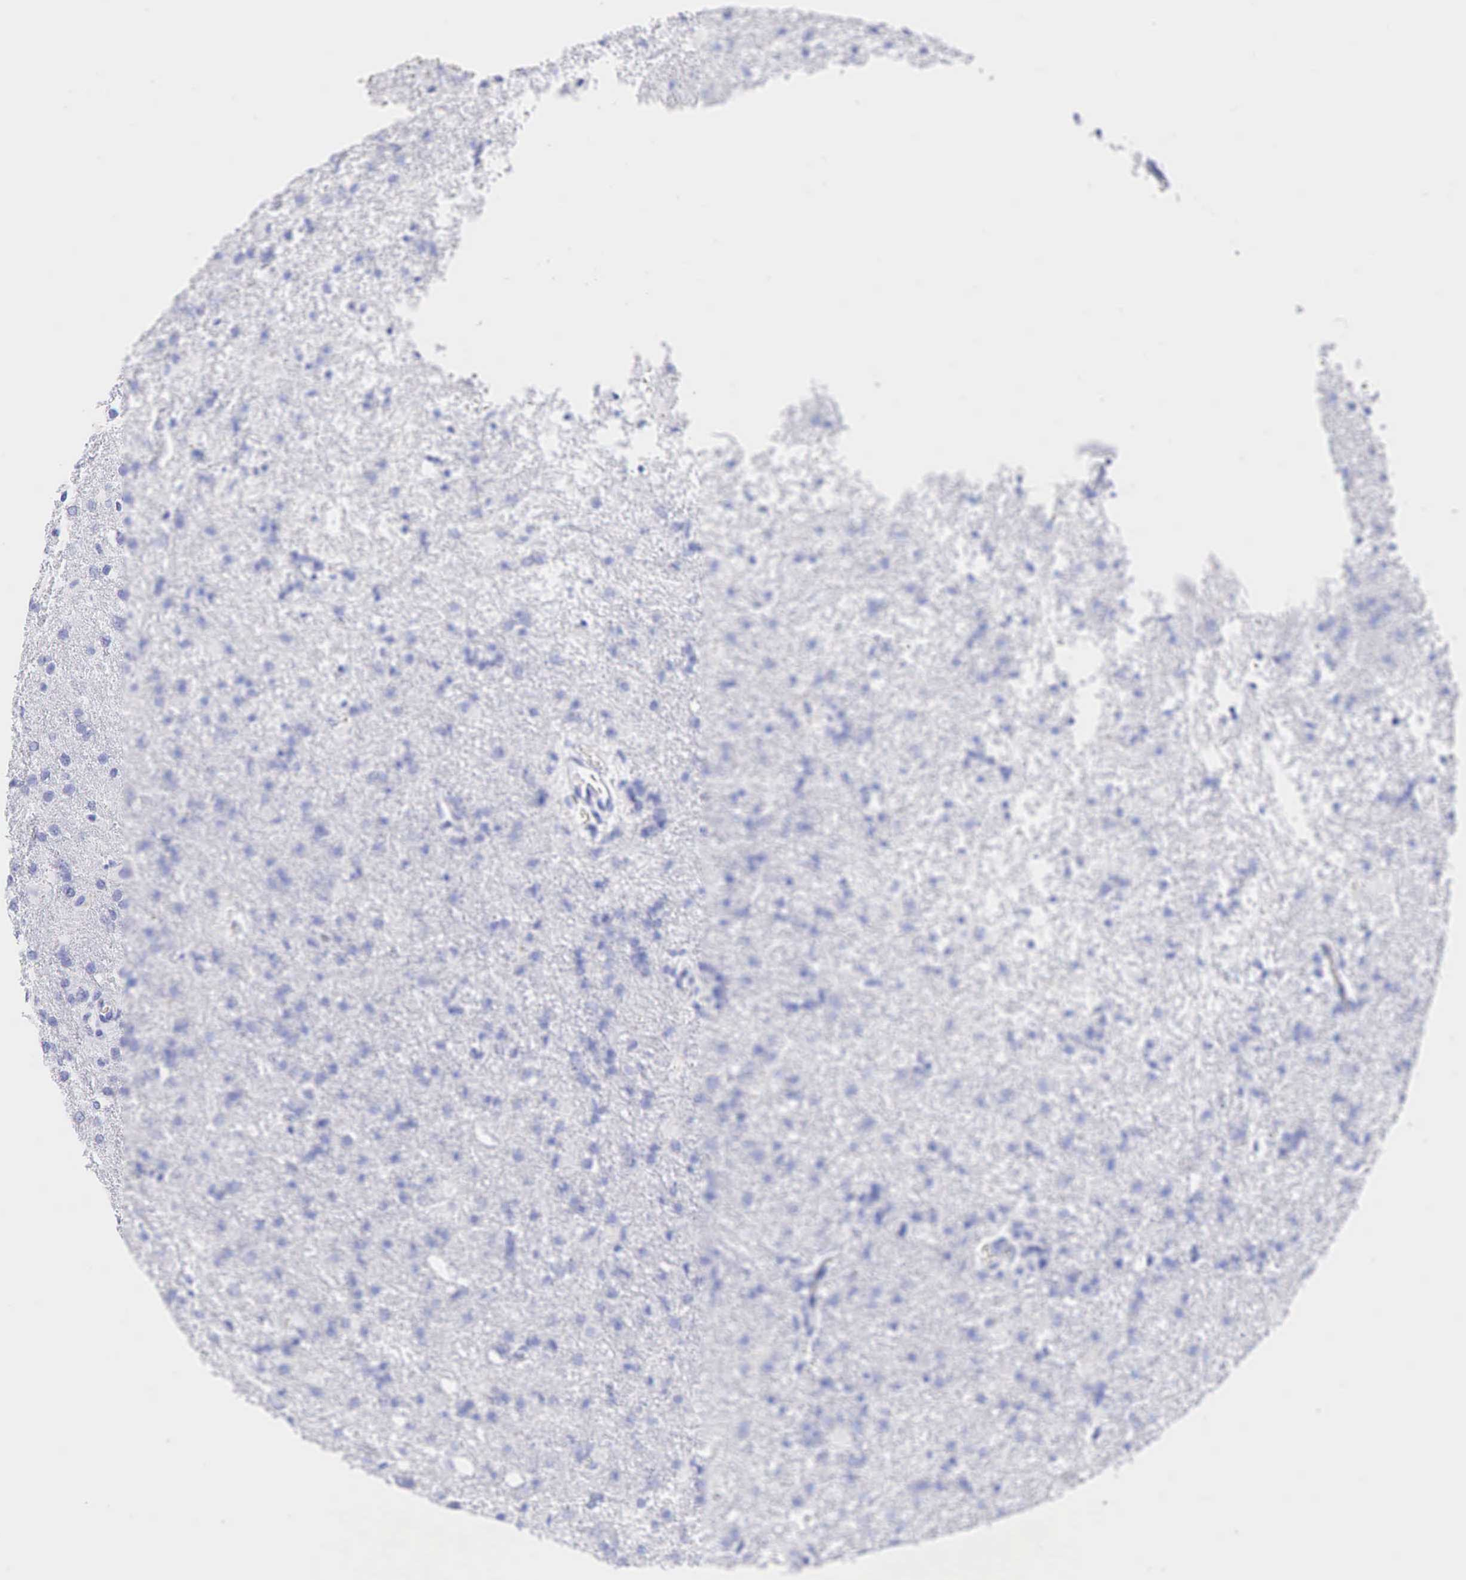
{"staining": {"intensity": "negative", "quantity": "none", "location": "none"}, "tissue": "glioma", "cell_type": "Tumor cells", "image_type": "cancer", "snomed": [{"axis": "morphology", "description": "Glioma, malignant, High grade"}, {"axis": "topography", "description": "Brain"}], "caption": "Immunohistochemical staining of glioma shows no significant positivity in tumor cells.", "gene": "KRT14", "patient": {"sex": "male", "age": 68}}